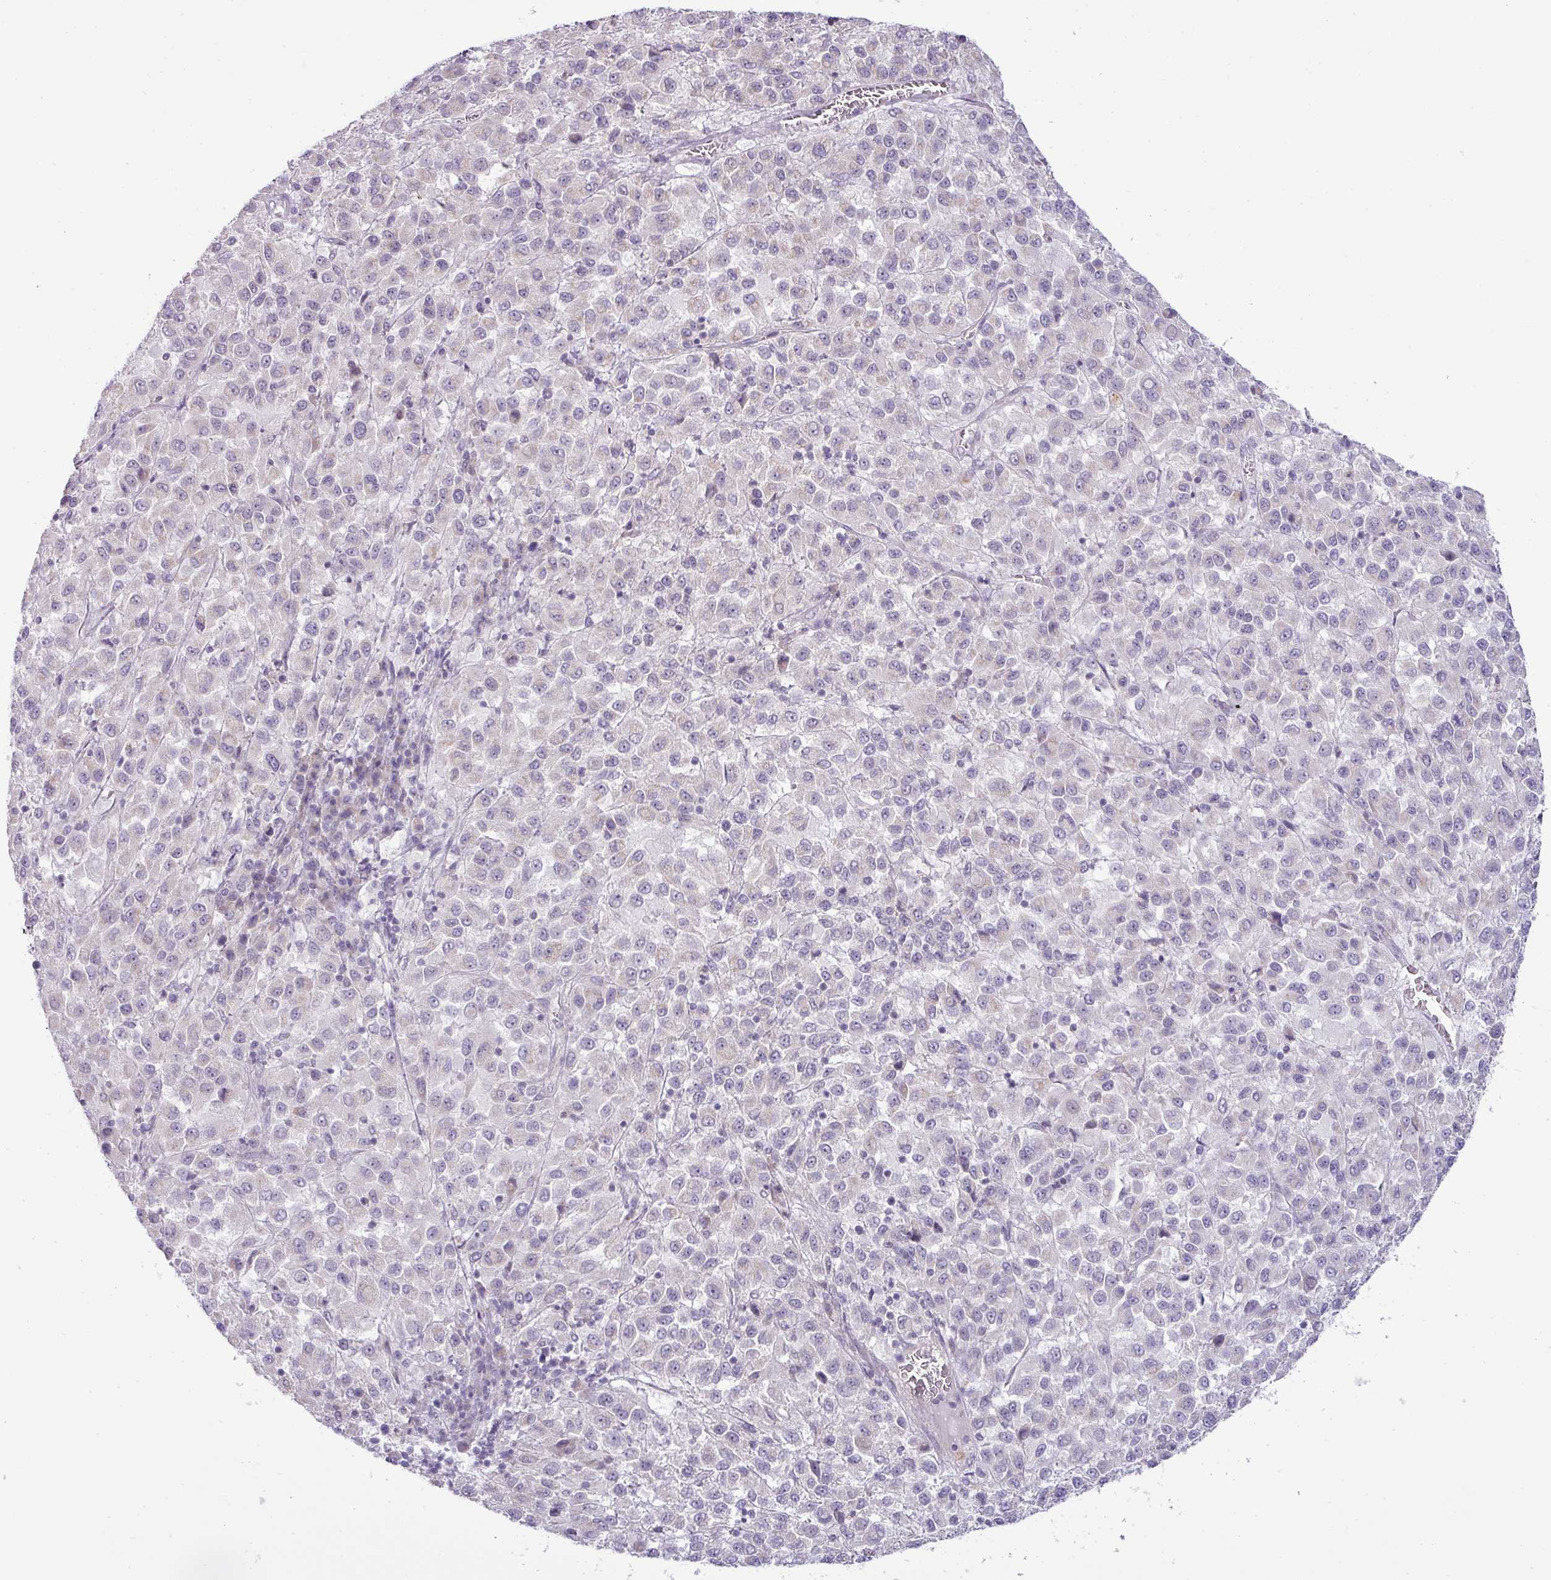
{"staining": {"intensity": "negative", "quantity": "none", "location": "none"}, "tissue": "melanoma", "cell_type": "Tumor cells", "image_type": "cancer", "snomed": [{"axis": "morphology", "description": "Malignant melanoma, Metastatic site"}, {"axis": "topography", "description": "Lung"}], "caption": "Immunohistochemical staining of human melanoma reveals no significant expression in tumor cells.", "gene": "HBEGF", "patient": {"sex": "male", "age": 64}}